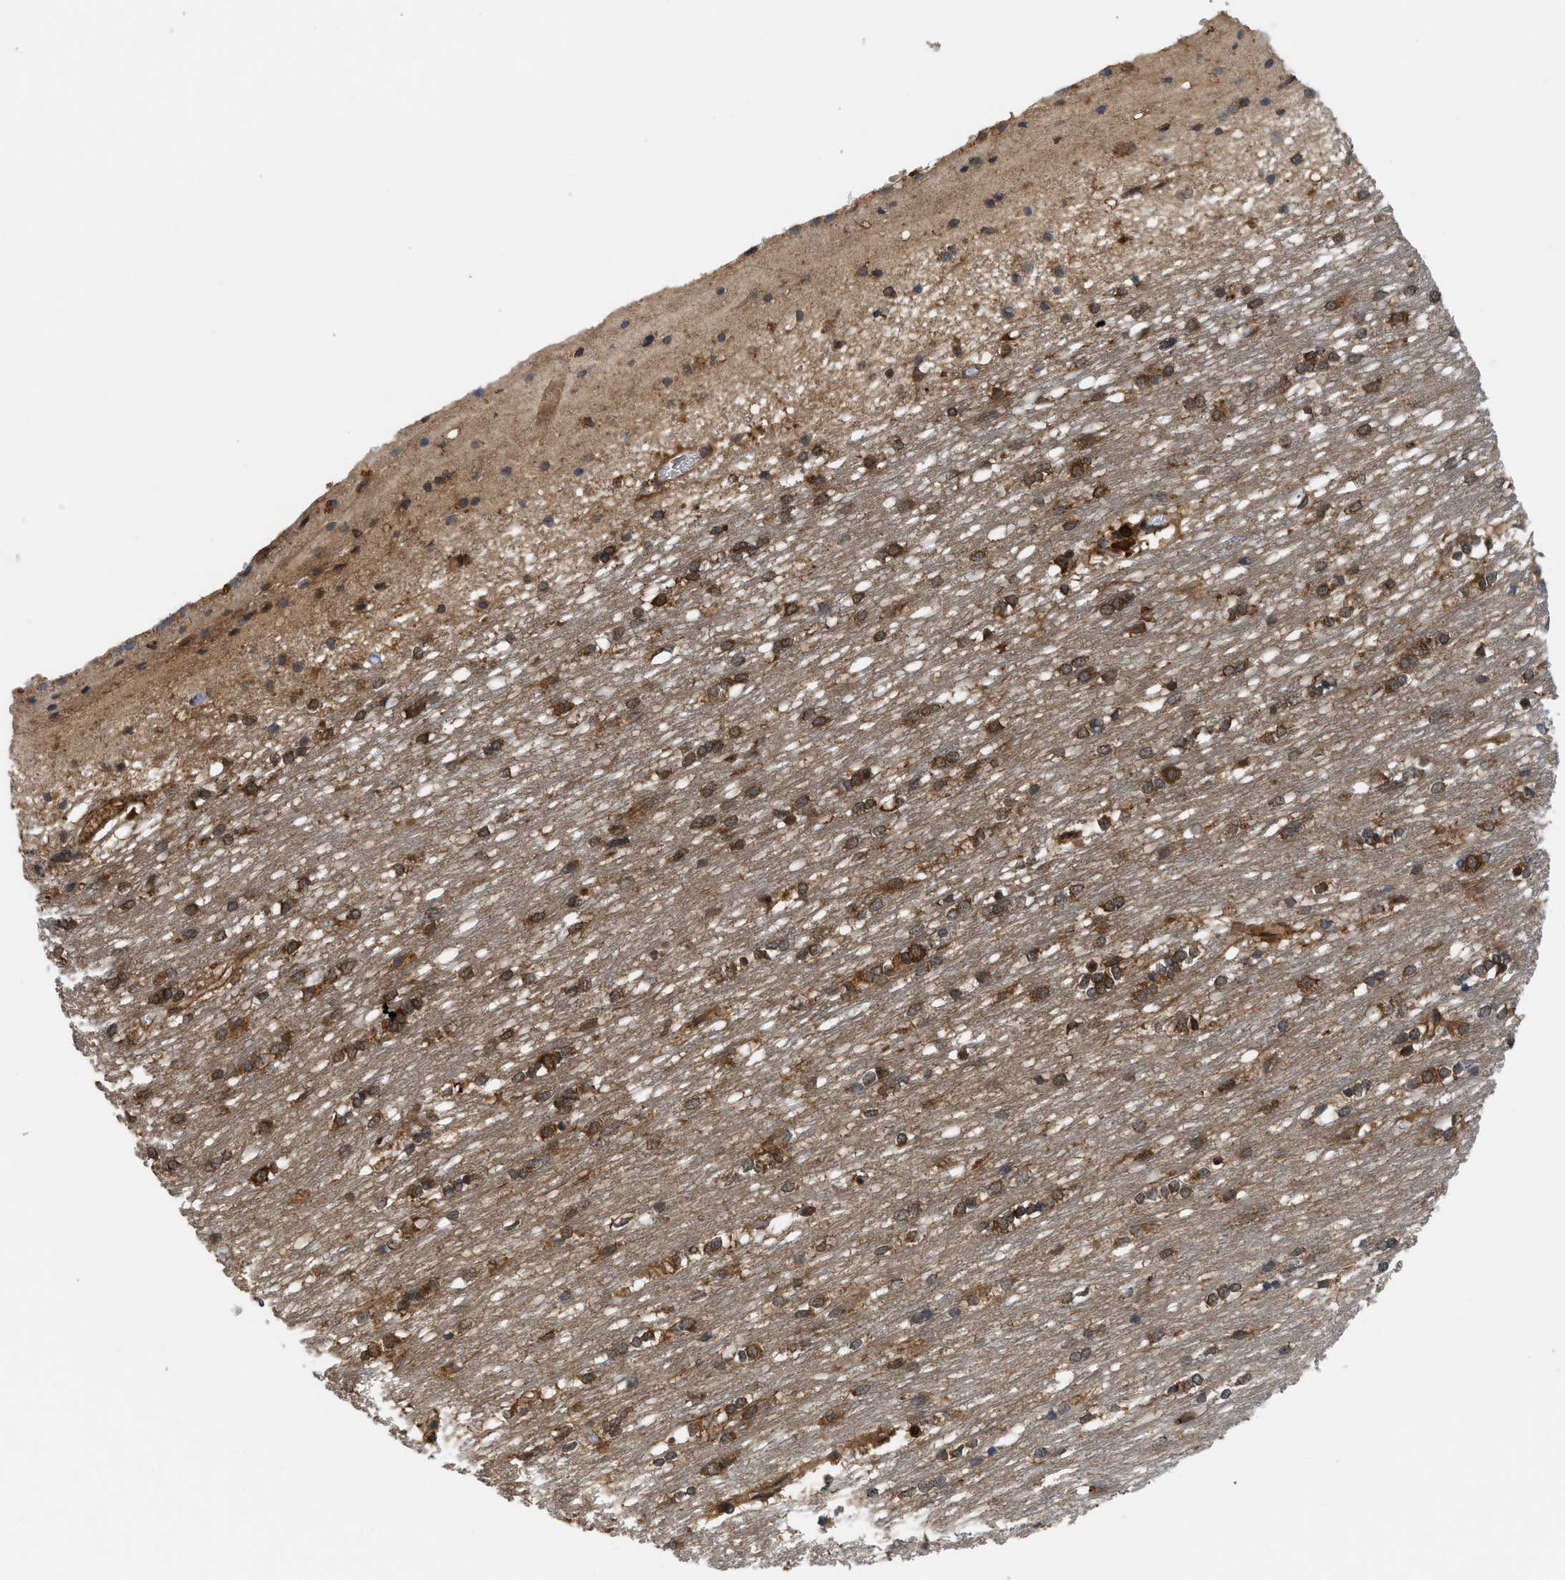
{"staining": {"intensity": "moderate", "quantity": "25%-75%", "location": "cytoplasmic/membranous"}, "tissue": "caudate", "cell_type": "Glial cells", "image_type": "normal", "snomed": [{"axis": "morphology", "description": "Normal tissue, NOS"}, {"axis": "topography", "description": "Lateral ventricle wall"}], "caption": "Glial cells exhibit moderate cytoplasmic/membranous positivity in about 25%-75% of cells in normal caudate. Immunohistochemistry (ihc) stains the protein in brown and the nuclei are stained blue.", "gene": "OXSR1", "patient": {"sex": "female", "age": 19}}